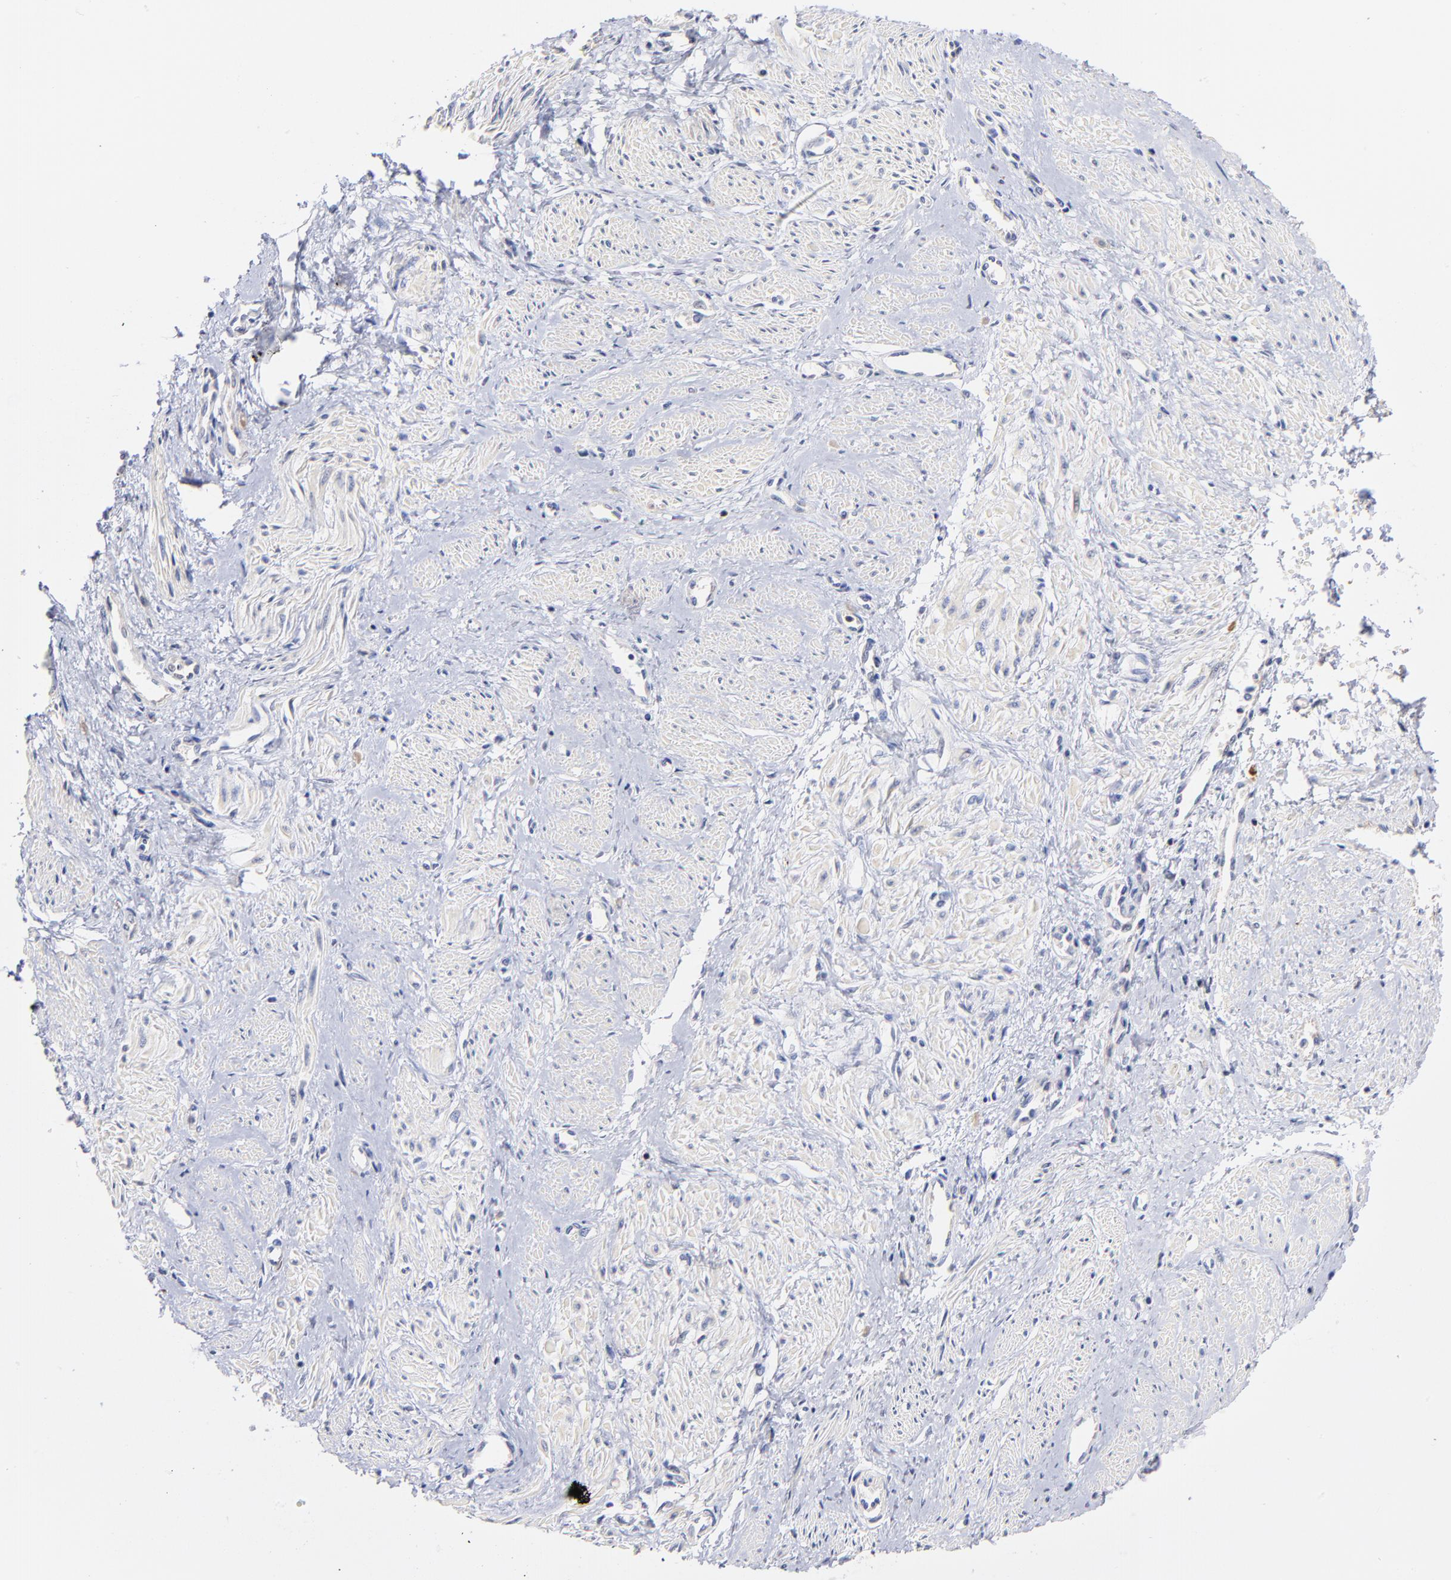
{"staining": {"intensity": "negative", "quantity": "none", "location": "none"}, "tissue": "smooth muscle", "cell_type": "Smooth muscle cells", "image_type": "normal", "snomed": [{"axis": "morphology", "description": "Normal tissue, NOS"}, {"axis": "topography", "description": "Smooth muscle"}, {"axis": "topography", "description": "Uterus"}], "caption": "There is no significant staining in smooth muscle cells of smooth muscle. (DAB IHC, high magnification).", "gene": "KREMEN2", "patient": {"sex": "female", "age": 39}}